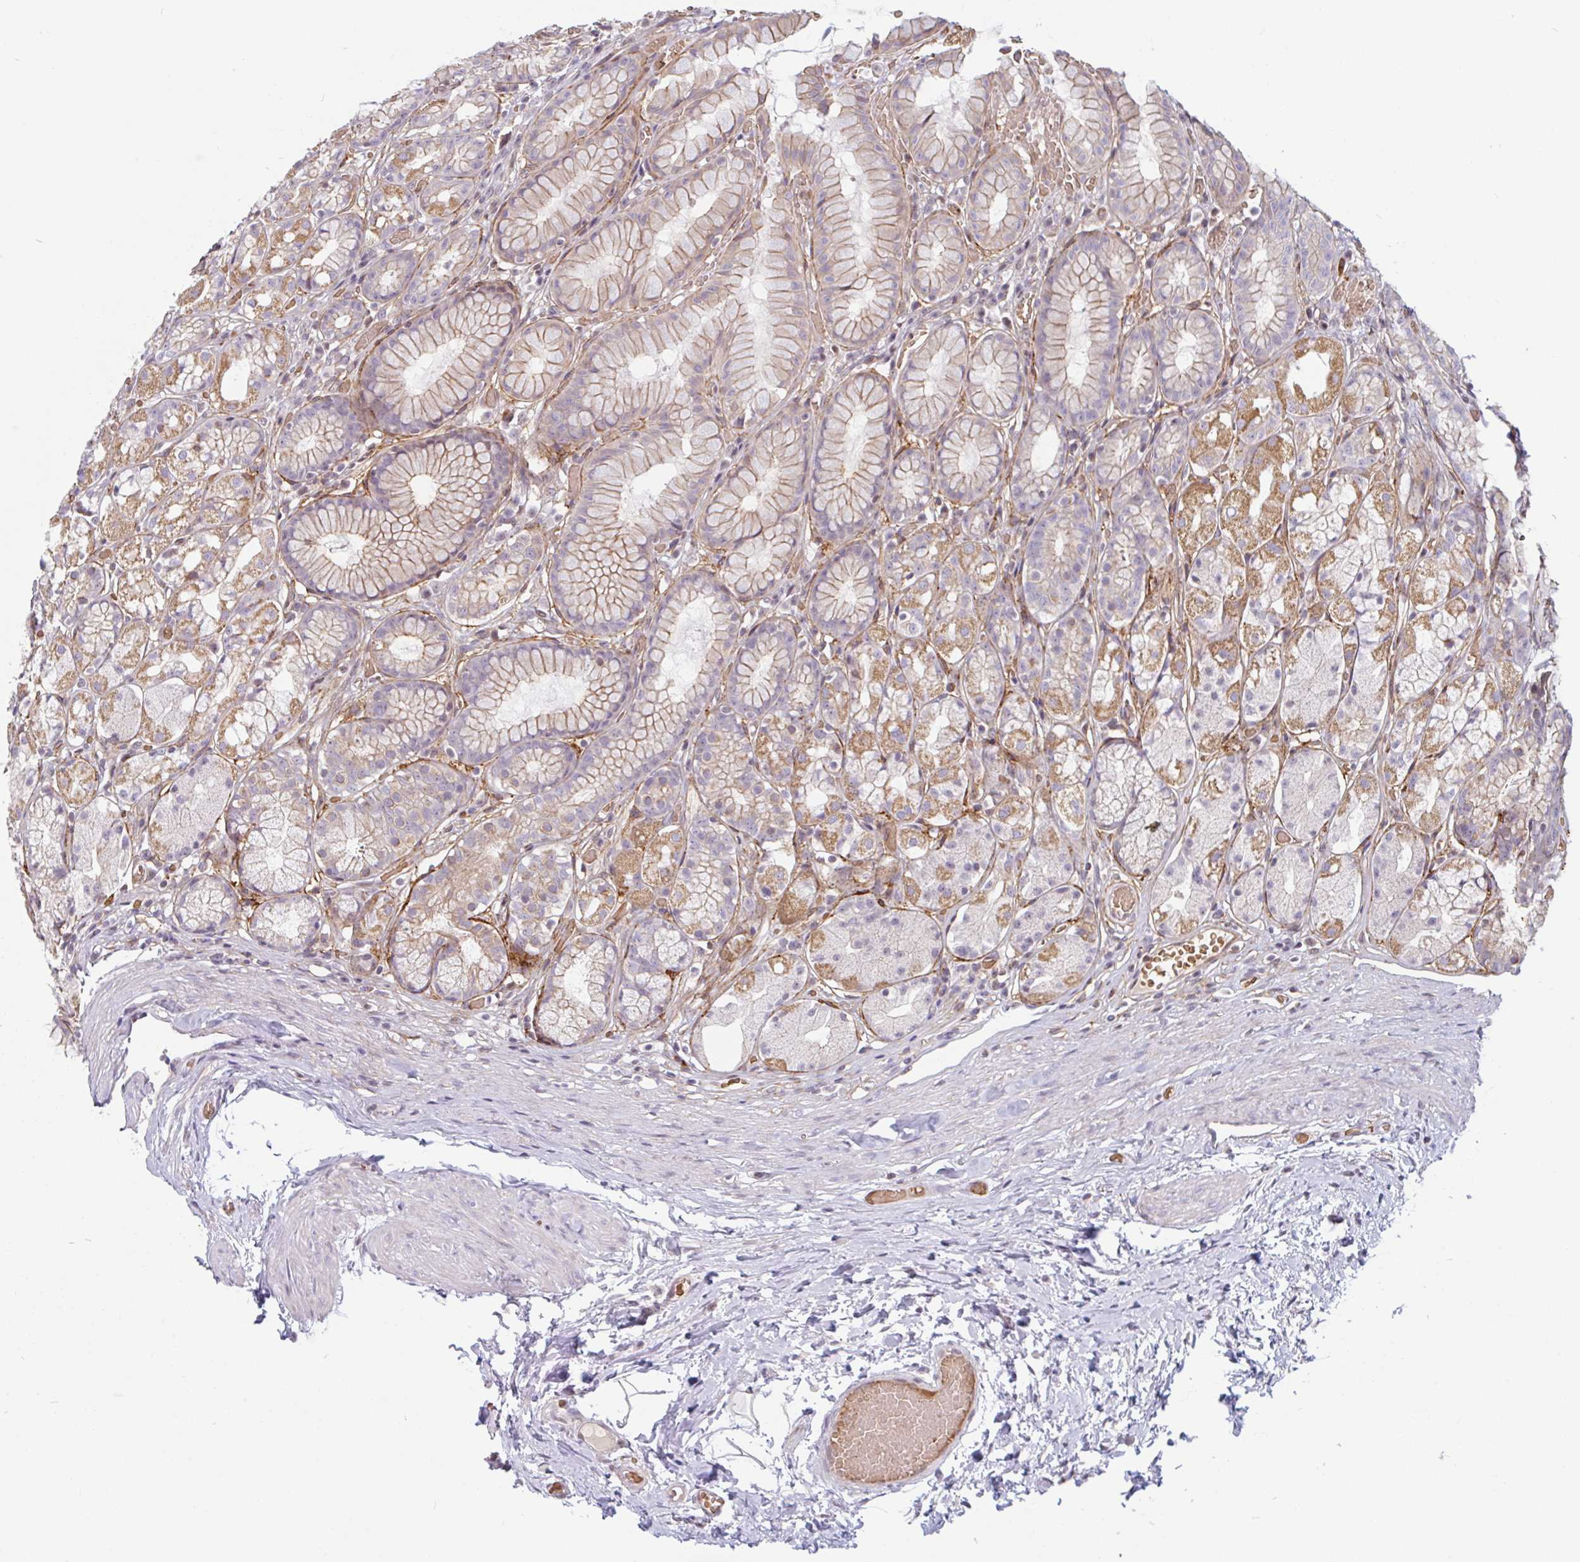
{"staining": {"intensity": "moderate", "quantity": "25%-75%", "location": "cytoplasmic/membranous"}, "tissue": "stomach", "cell_type": "Glandular cells", "image_type": "normal", "snomed": [{"axis": "morphology", "description": "Normal tissue, NOS"}, {"axis": "topography", "description": "Smooth muscle"}, {"axis": "topography", "description": "Stomach"}], "caption": "Immunohistochemical staining of benign stomach displays moderate cytoplasmic/membranous protein expression in approximately 25%-75% of glandular cells.", "gene": "TMEM119", "patient": {"sex": "male", "age": 70}}